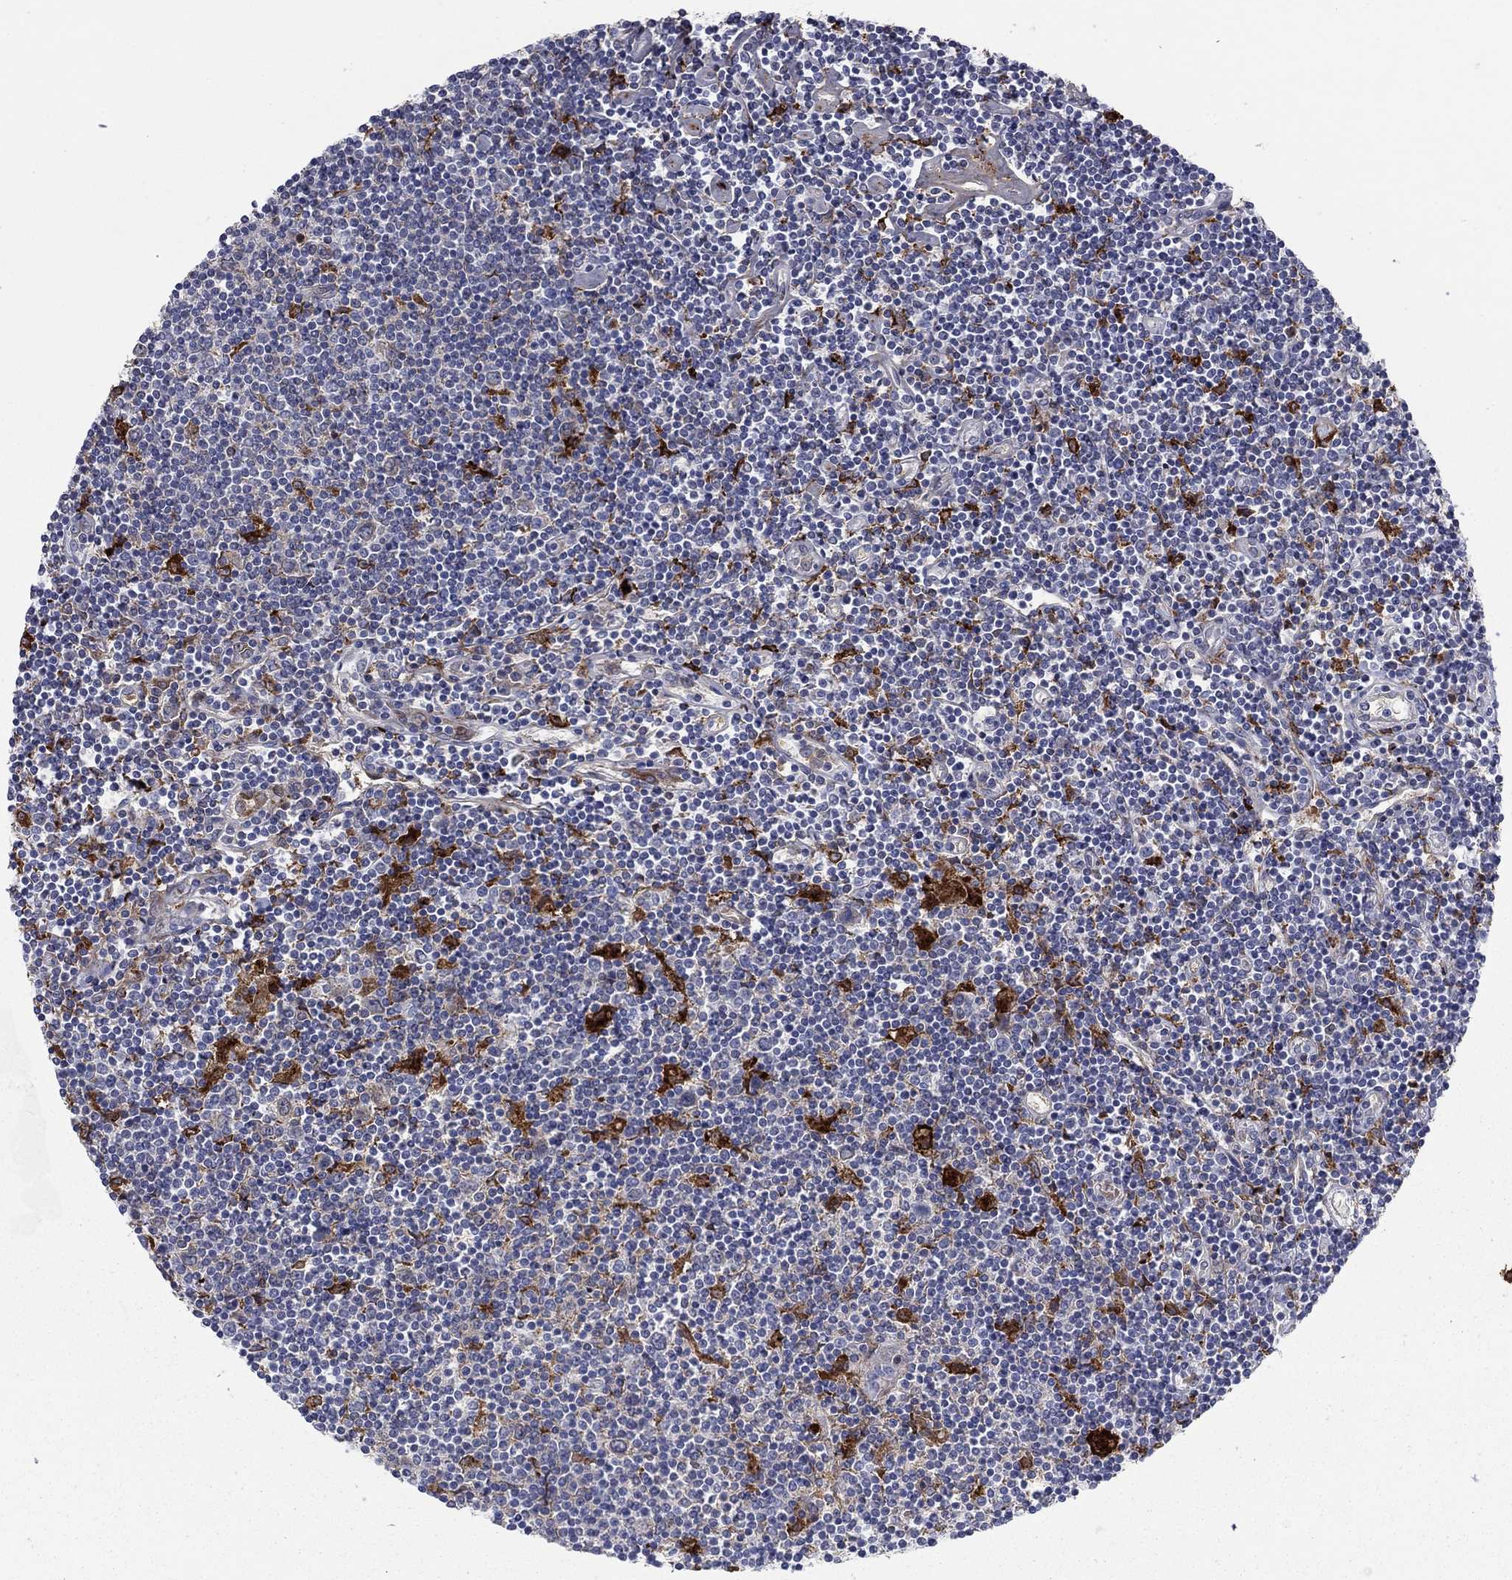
{"staining": {"intensity": "negative", "quantity": "none", "location": "none"}, "tissue": "lymphoma", "cell_type": "Tumor cells", "image_type": "cancer", "snomed": [{"axis": "morphology", "description": "Hodgkin's disease, NOS"}, {"axis": "topography", "description": "Lymph node"}], "caption": "This is a micrograph of immunohistochemistry (IHC) staining of lymphoma, which shows no positivity in tumor cells.", "gene": "PTGDS", "patient": {"sex": "male", "age": 40}}